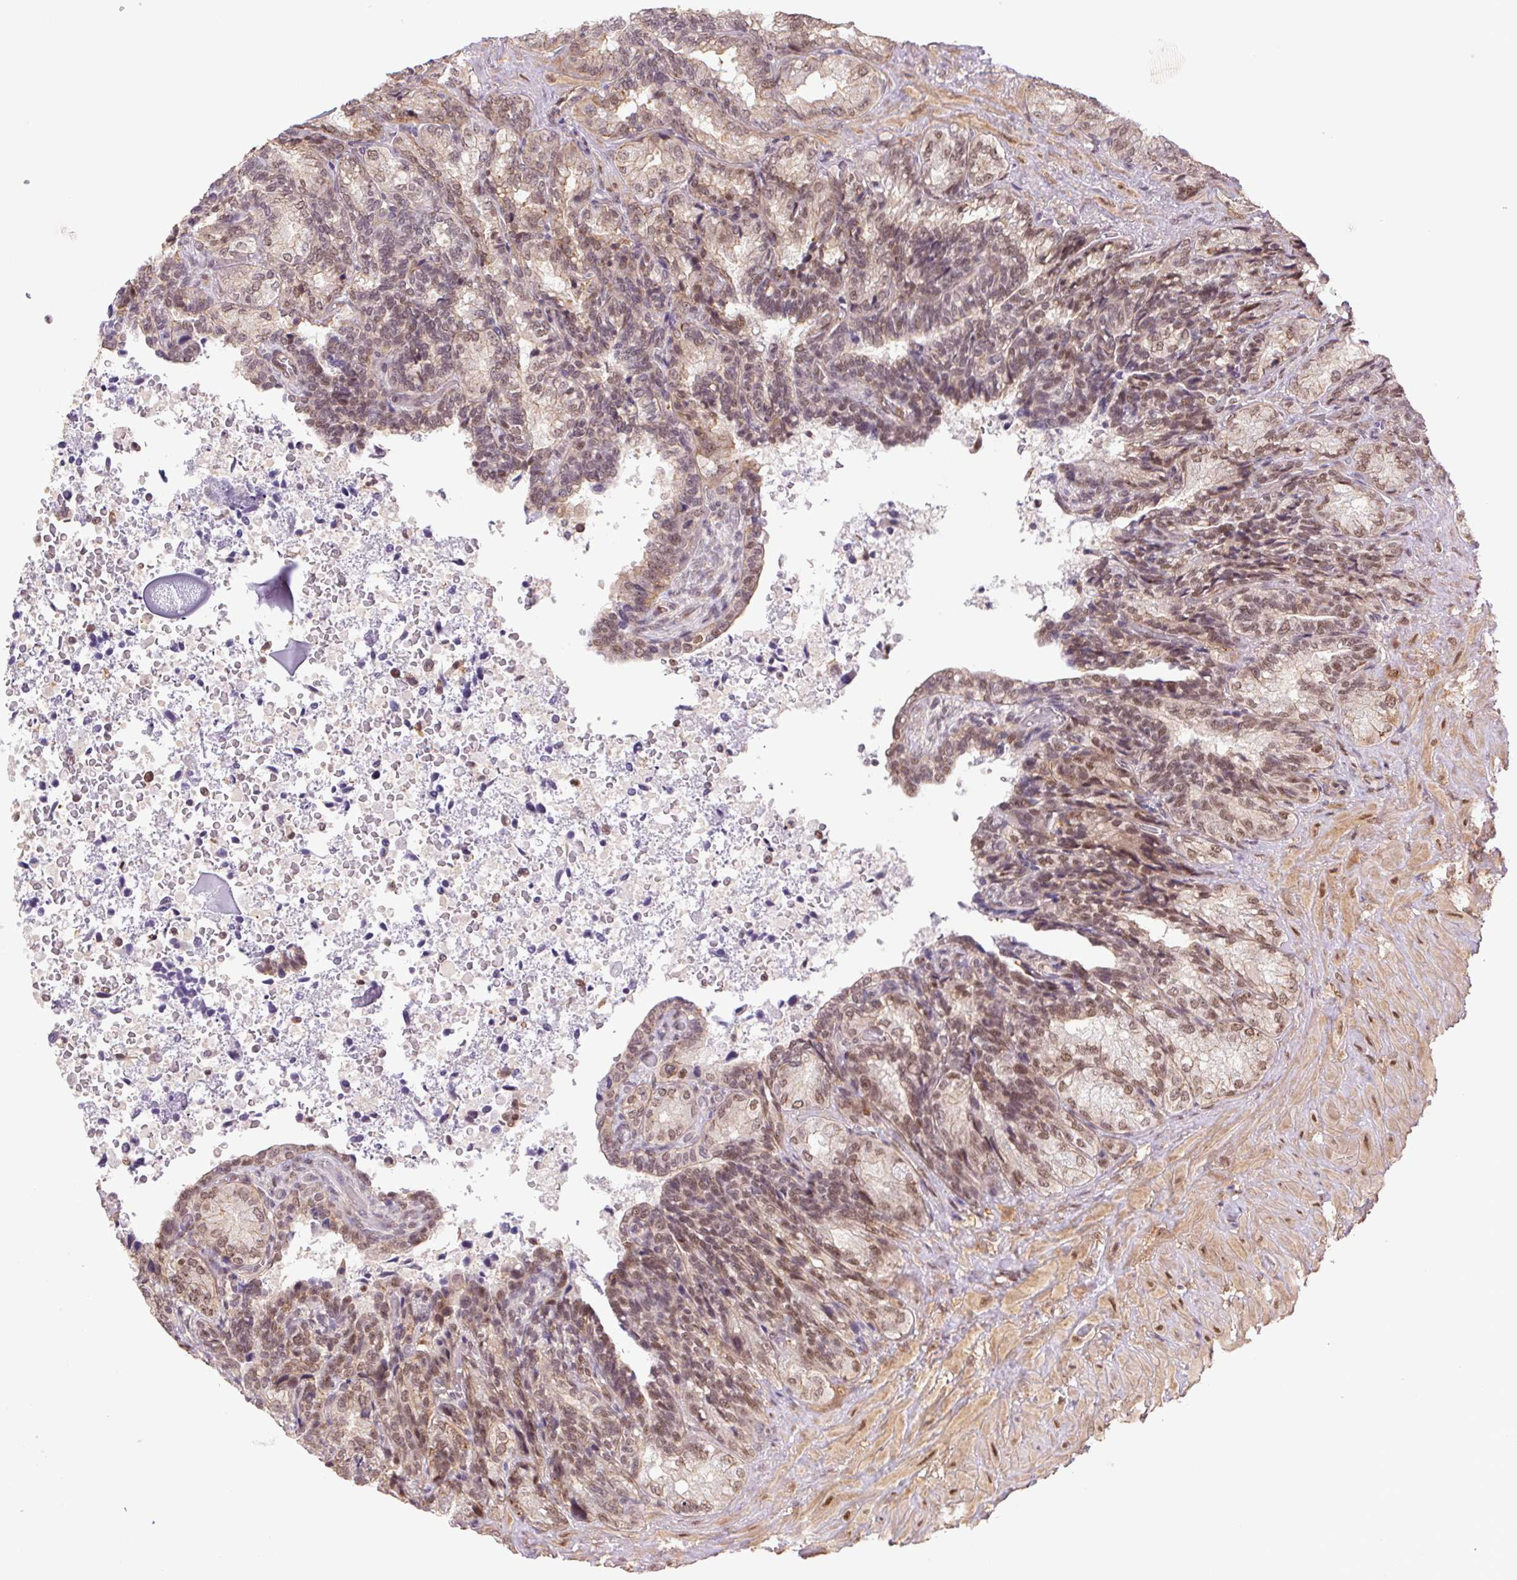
{"staining": {"intensity": "moderate", "quantity": ">75%", "location": "nuclear"}, "tissue": "seminal vesicle", "cell_type": "Glandular cells", "image_type": "normal", "snomed": [{"axis": "morphology", "description": "Normal tissue, NOS"}, {"axis": "topography", "description": "Seminal veicle"}], "caption": "Moderate nuclear expression is present in about >75% of glandular cells in benign seminal vesicle.", "gene": "CWC25", "patient": {"sex": "male", "age": 68}}